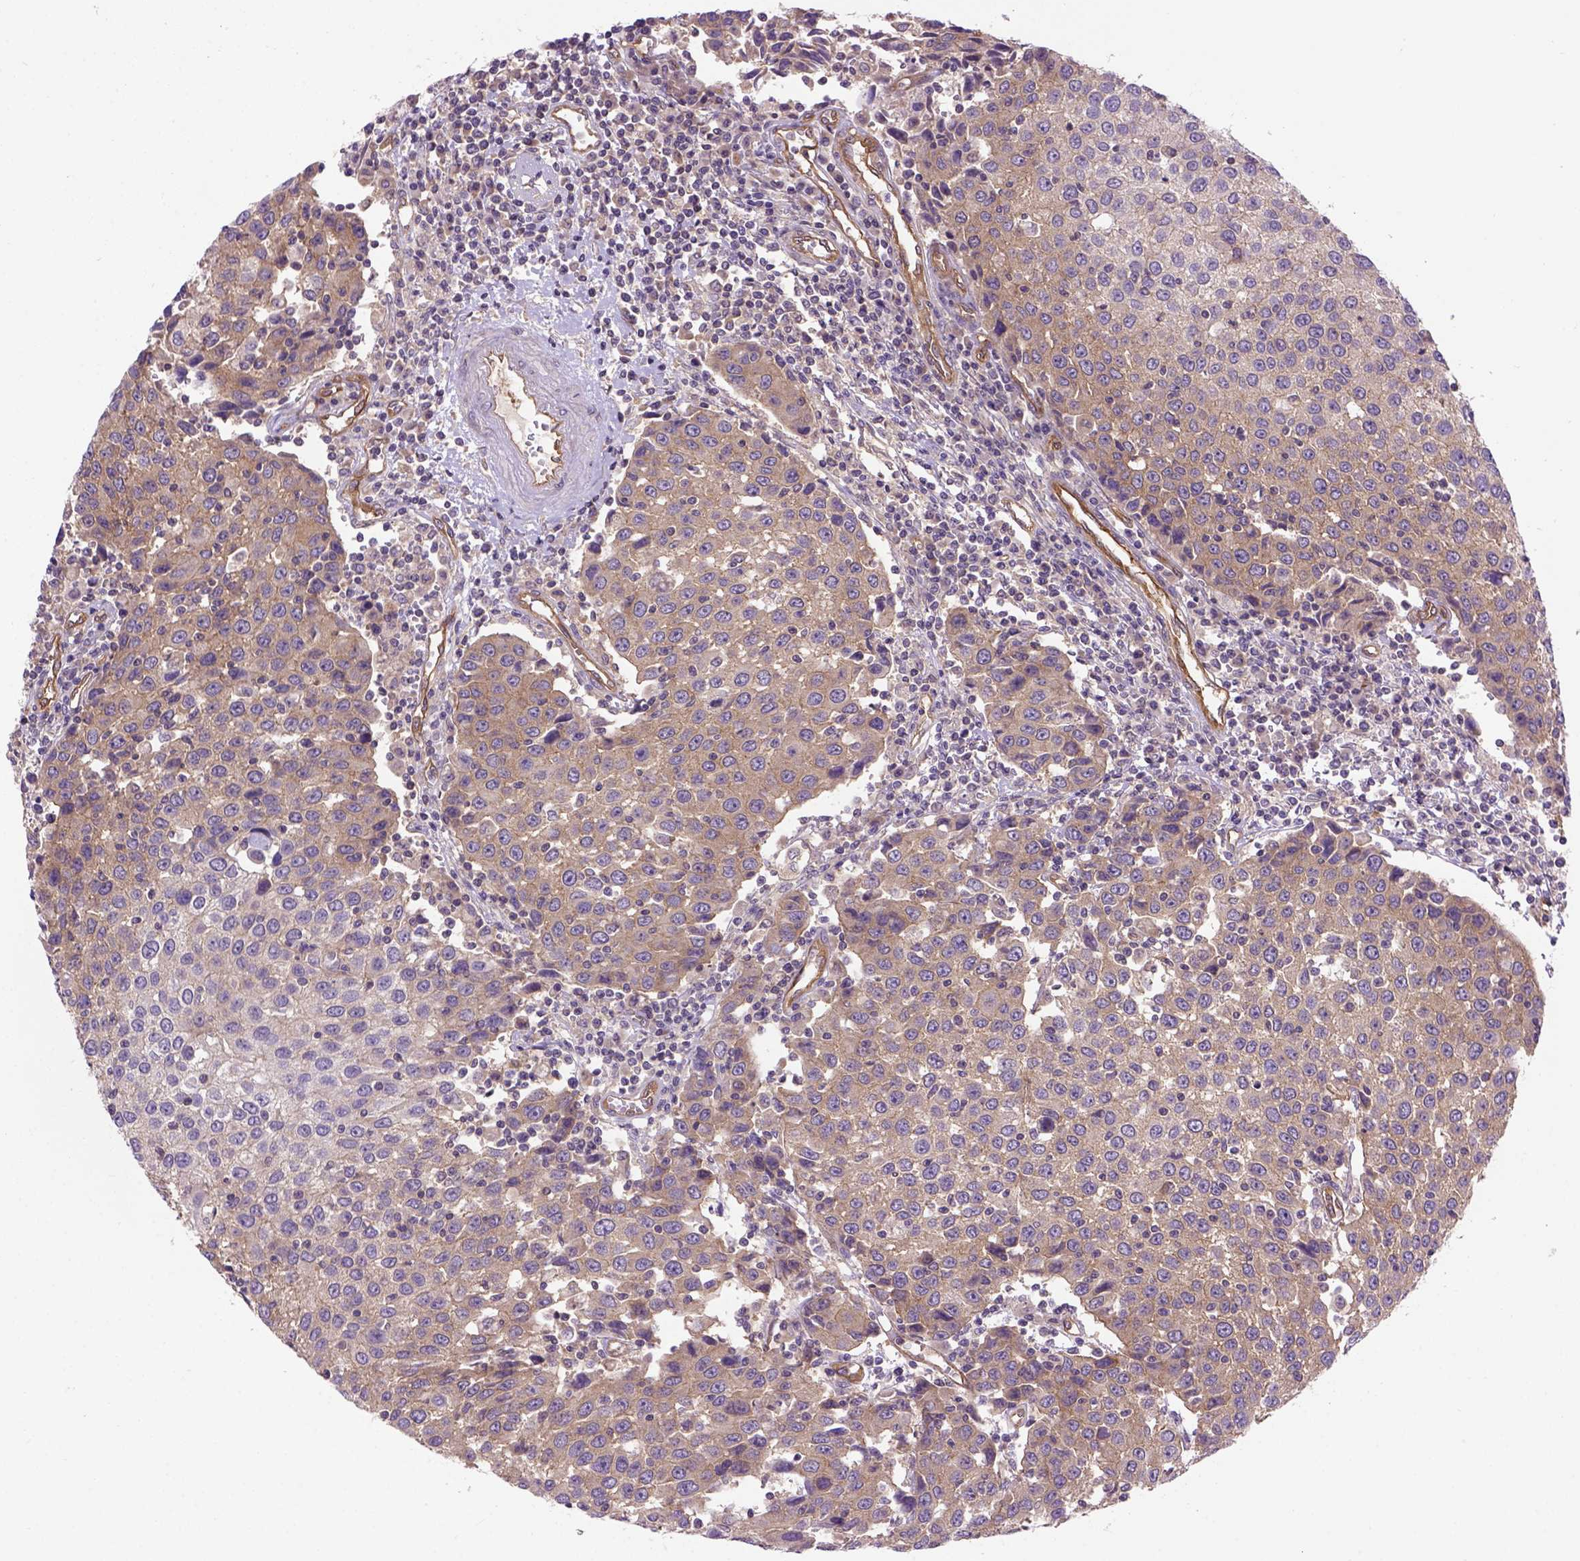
{"staining": {"intensity": "moderate", "quantity": ">75%", "location": "cytoplasmic/membranous"}, "tissue": "urothelial cancer", "cell_type": "Tumor cells", "image_type": "cancer", "snomed": [{"axis": "morphology", "description": "Urothelial carcinoma, High grade"}, {"axis": "topography", "description": "Urinary bladder"}], "caption": "High-grade urothelial carcinoma stained for a protein (brown) demonstrates moderate cytoplasmic/membranous positive positivity in approximately >75% of tumor cells.", "gene": "CASKIN2", "patient": {"sex": "female", "age": 85}}